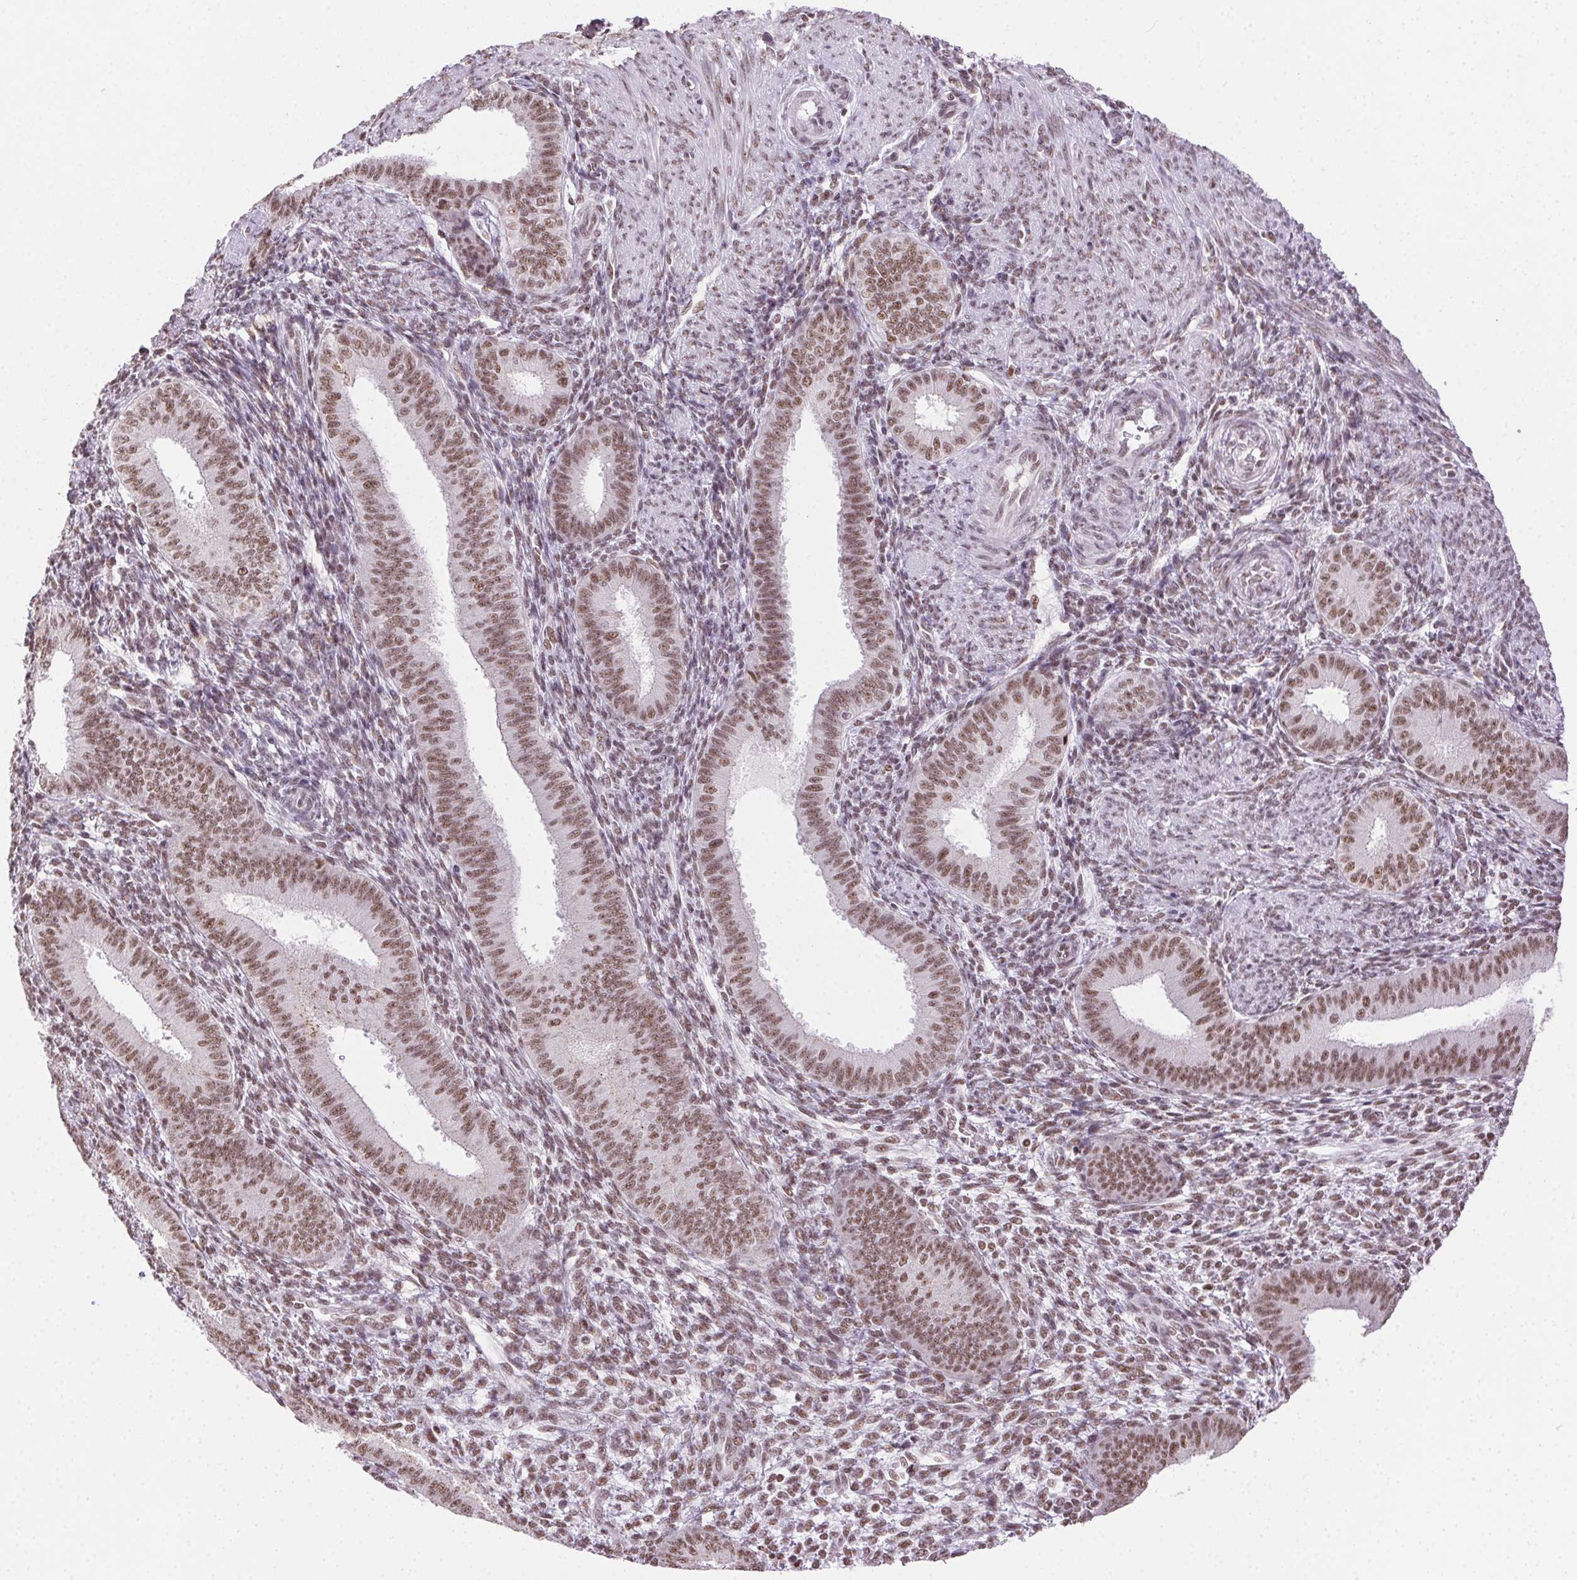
{"staining": {"intensity": "weak", "quantity": "25%-75%", "location": "nuclear"}, "tissue": "endometrium", "cell_type": "Cells in endometrial stroma", "image_type": "normal", "snomed": [{"axis": "morphology", "description": "Normal tissue, NOS"}, {"axis": "topography", "description": "Endometrium"}], "caption": "The histopathology image shows staining of normal endometrium, revealing weak nuclear protein staining (brown color) within cells in endometrial stroma. (DAB = brown stain, brightfield microscopy at high magnification).", "gene": "TRA2B", "patient": {"sex": "female", "age": 39}}